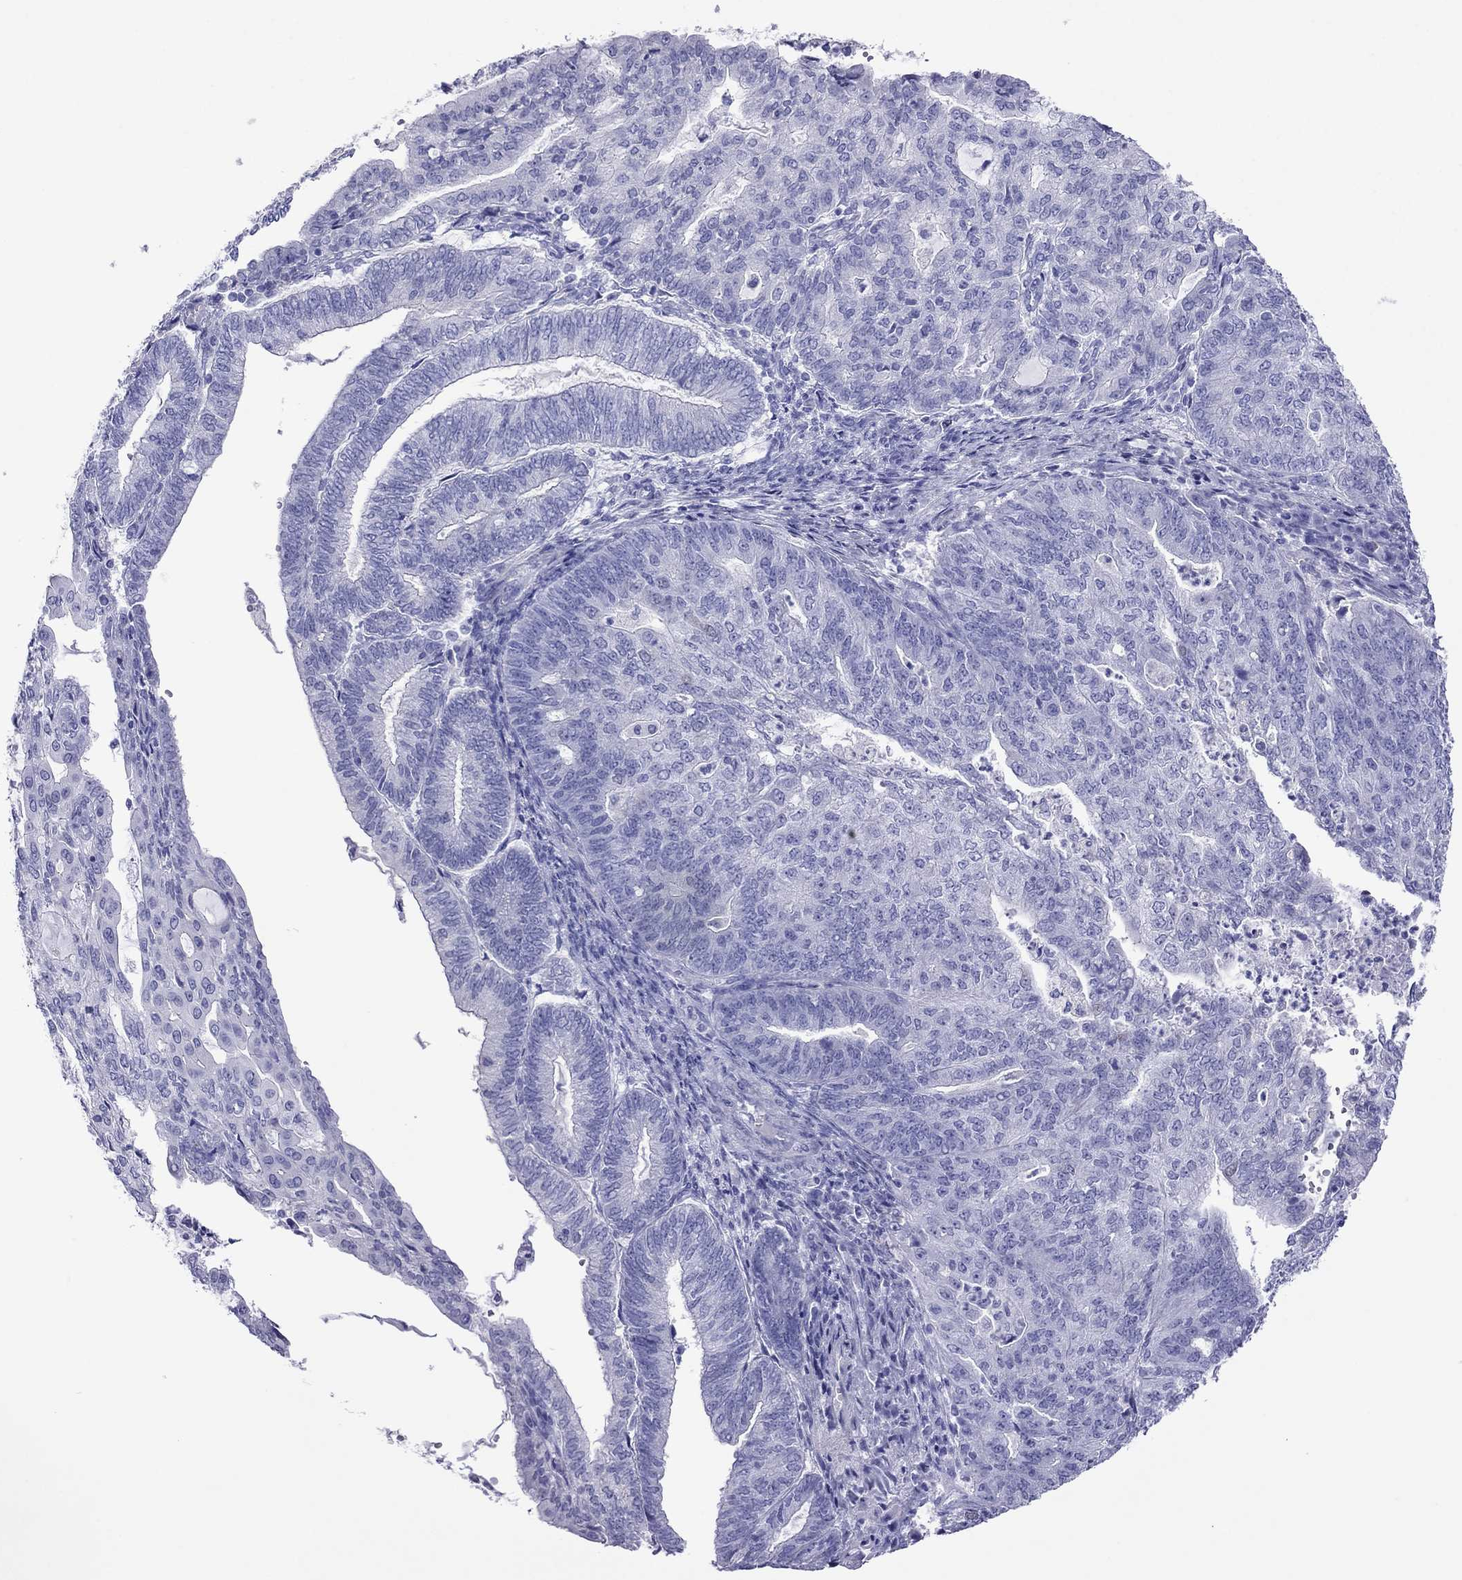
{"staining": {"intensity": "negative", "quantity": "none", "location": "none"}, "tissue": "endometrial cancer", "cell_type": "Tumor cells", "image_type": "cancer", "snomed": [{"axis": "morphology", "description": "Adenocarcinoma, NOS"}, {"axis": "topography", "description": "Endometrium"}], "caption": "Protein analysis of endometrial adenocarcinoma shows no significant positivity in tumor cells. (Brightfield microscopy of DAB (3,3'-diaminobenzidine) IHC at high magnification).", "gene": "PCDHA6", "patient": {"sex": "female", "age": 82}}